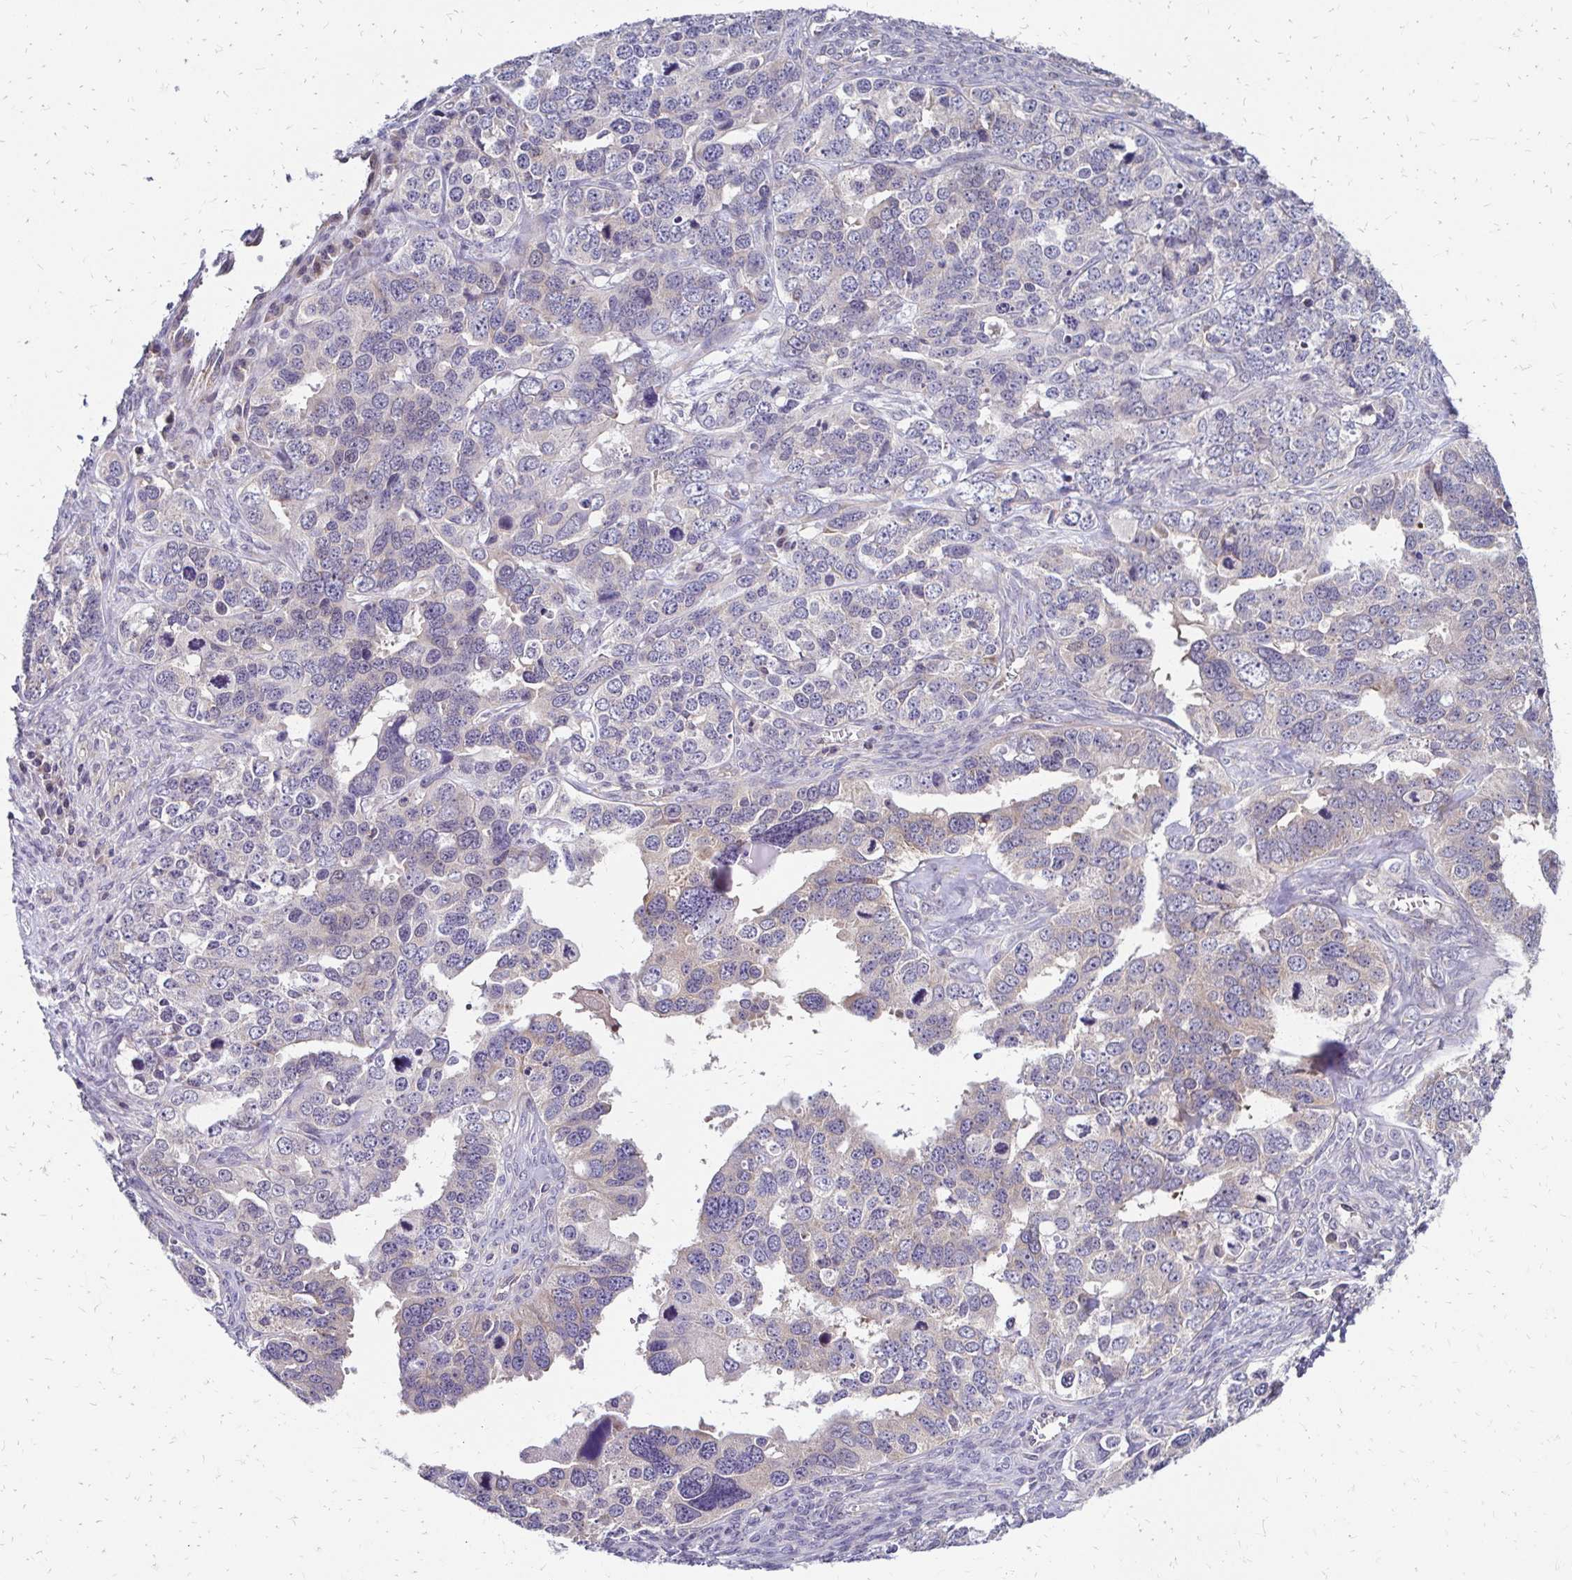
{"staining": {"intensity": "negative", "quantity": "none", "location": "none"}, "tissue": "ovarian cancer", "cell_type": "Tumor cells", "image_type": "cancer", "snomed": [{"axis": "morphology", "description": "Cystadenocarcinoma, serous, NOS"}, {"axis": "topography", "description": "Ovary"}], "caption": "This is an immunohistochemistry (IHC) image of serous cystadenocarcinoma (ovarian). There is no expression in tumor cells.", "gene": "CBX7", "patient": {"sex": "female", "age": 76}}